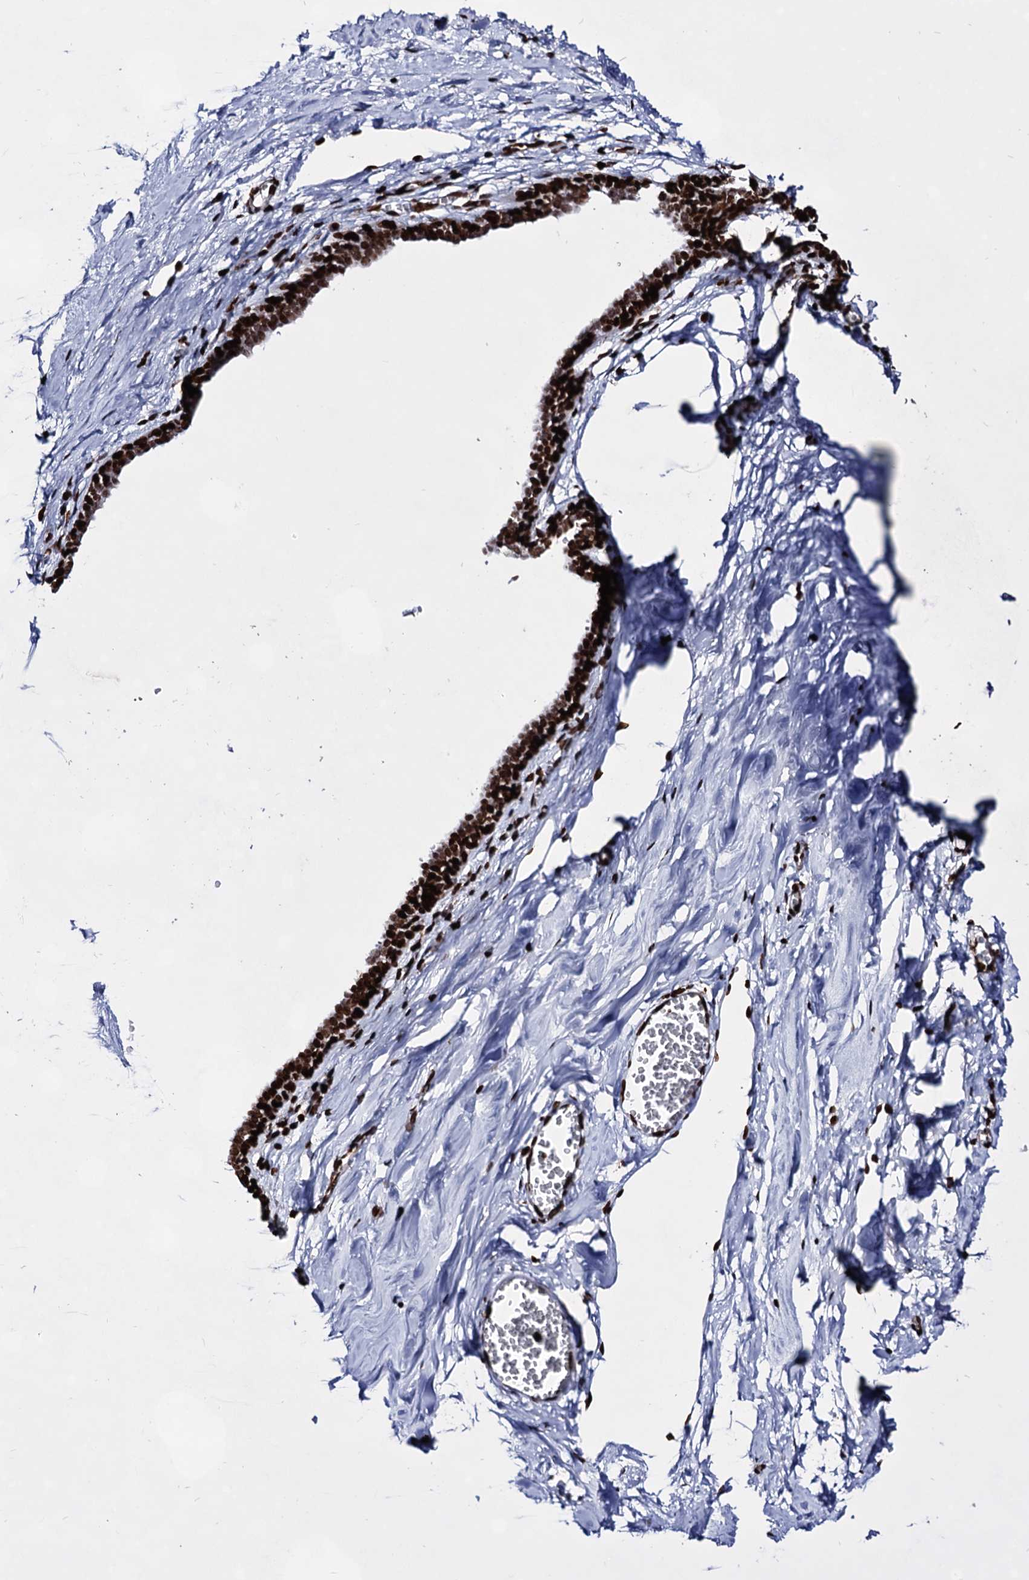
{"staining": {"intensity": "strong", "quantity": ">75%", "location": "nuclear"}, "tissue": "breast", "cell_type": "Glandular cells", "image_type": "normal", "snomed": [{"axis": "morphology", "description": "Normal tissue, NOS"}, {"axis": "topography", "description": "Breast"}], "caption": "Breast stained with DAB (3,3'-diaminobenzidine) immunohistochemistry displays high levels of strong nuclear expression in approximately >75% of glandular cells. (DAB IHC, brown staining for protein, blue staining for nuclei).", "gene": "HMGB2", "patient": {"sex": "female", "age": 27}}